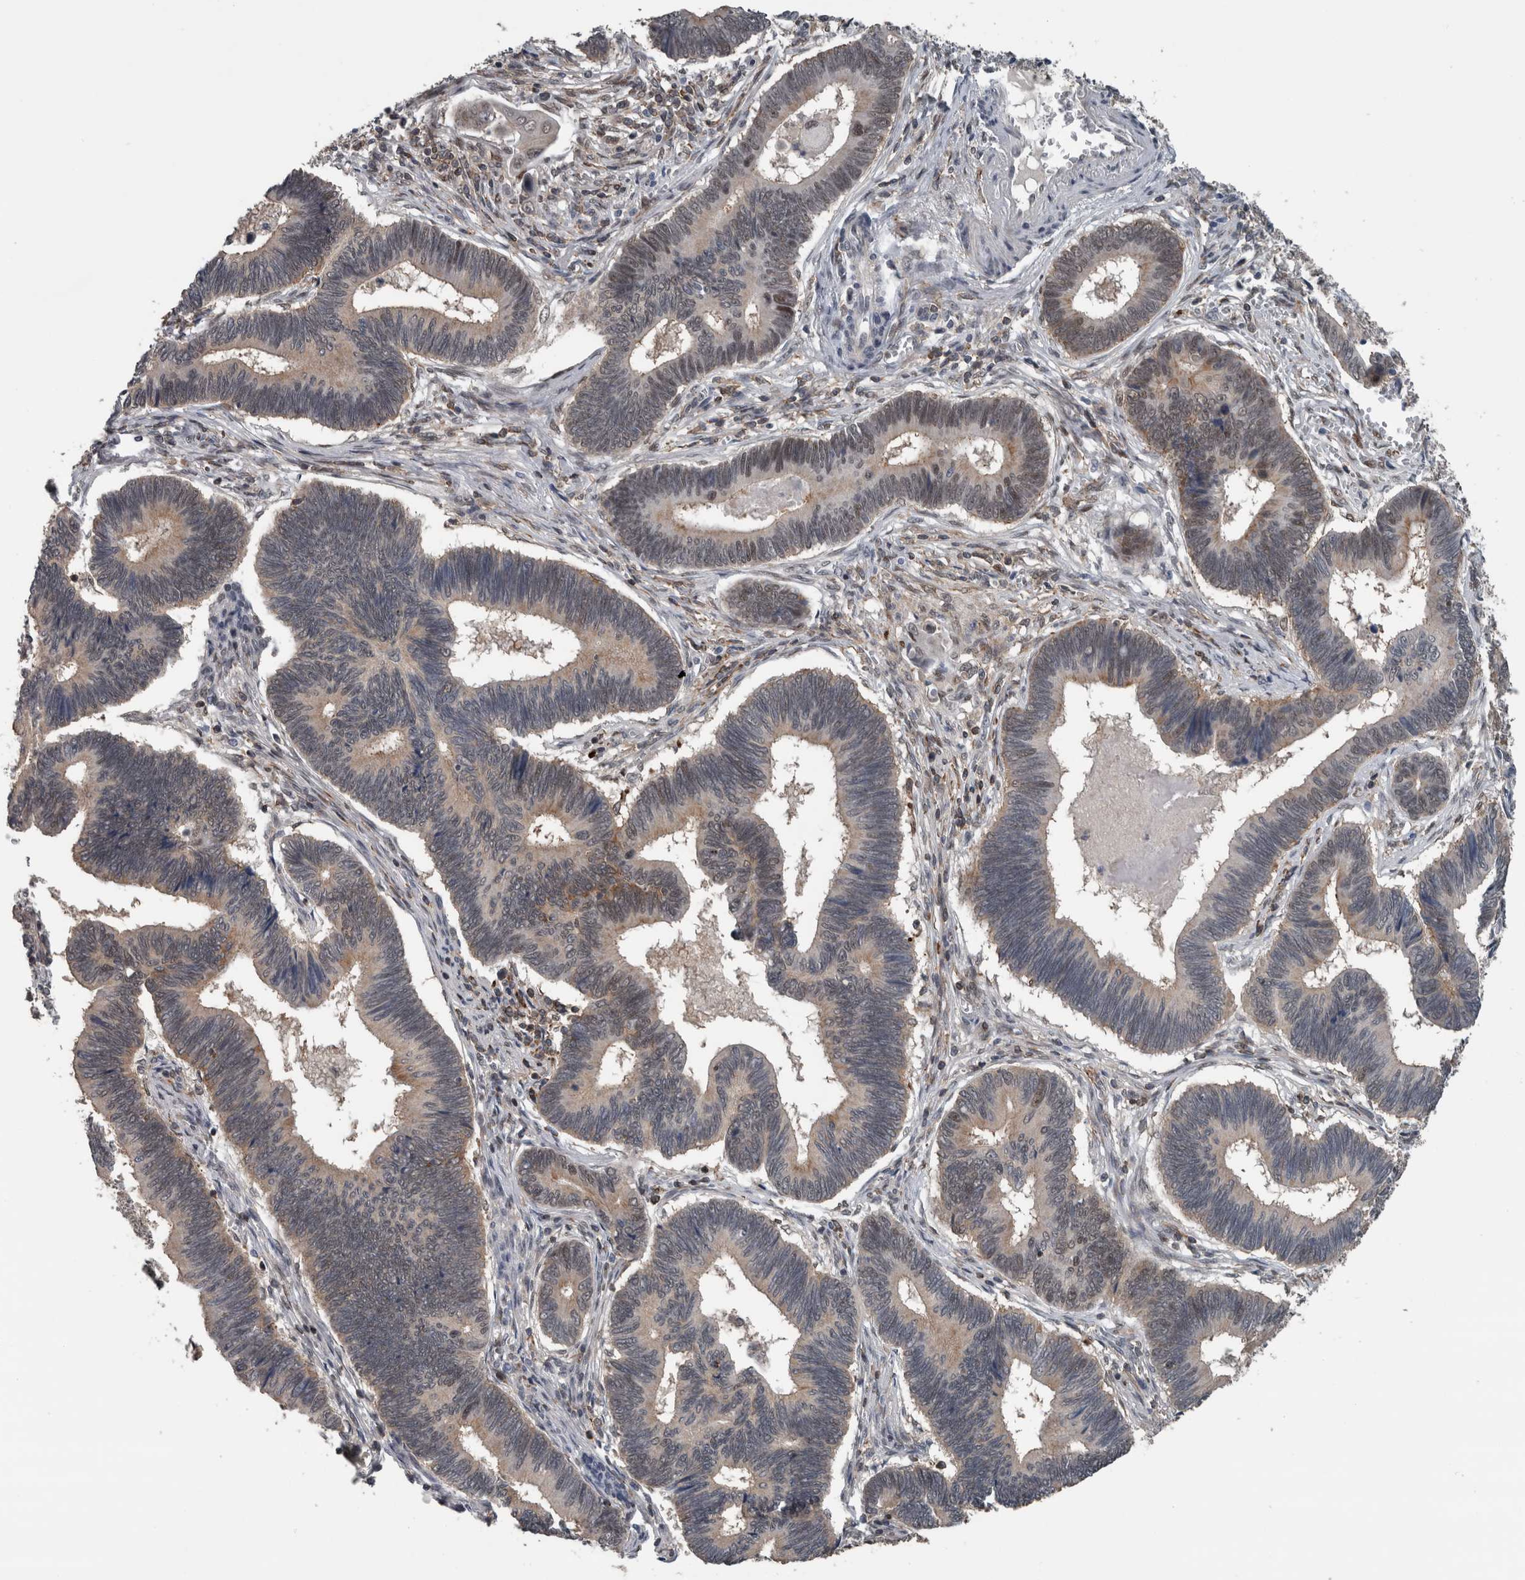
{"staining": {"intensity": "weak", "quantity": "<25%", "location": "cytoplasmic/membranous"}, "tissue": "pancreatic cancer", "cell_type": "Tumor cells", "image_type": "cancer", "snomed": [{"axis": "morphology", "description": "Adenocarcinoma, NOS"}, {"axis": "topography", "description": "Pancreas"}], "caption": "Tumor cells show no significant staining in adenocarcinoma (pancreatic).", "gene": "ZBTB21", "patient": {"sex": "female", "age": 70}}